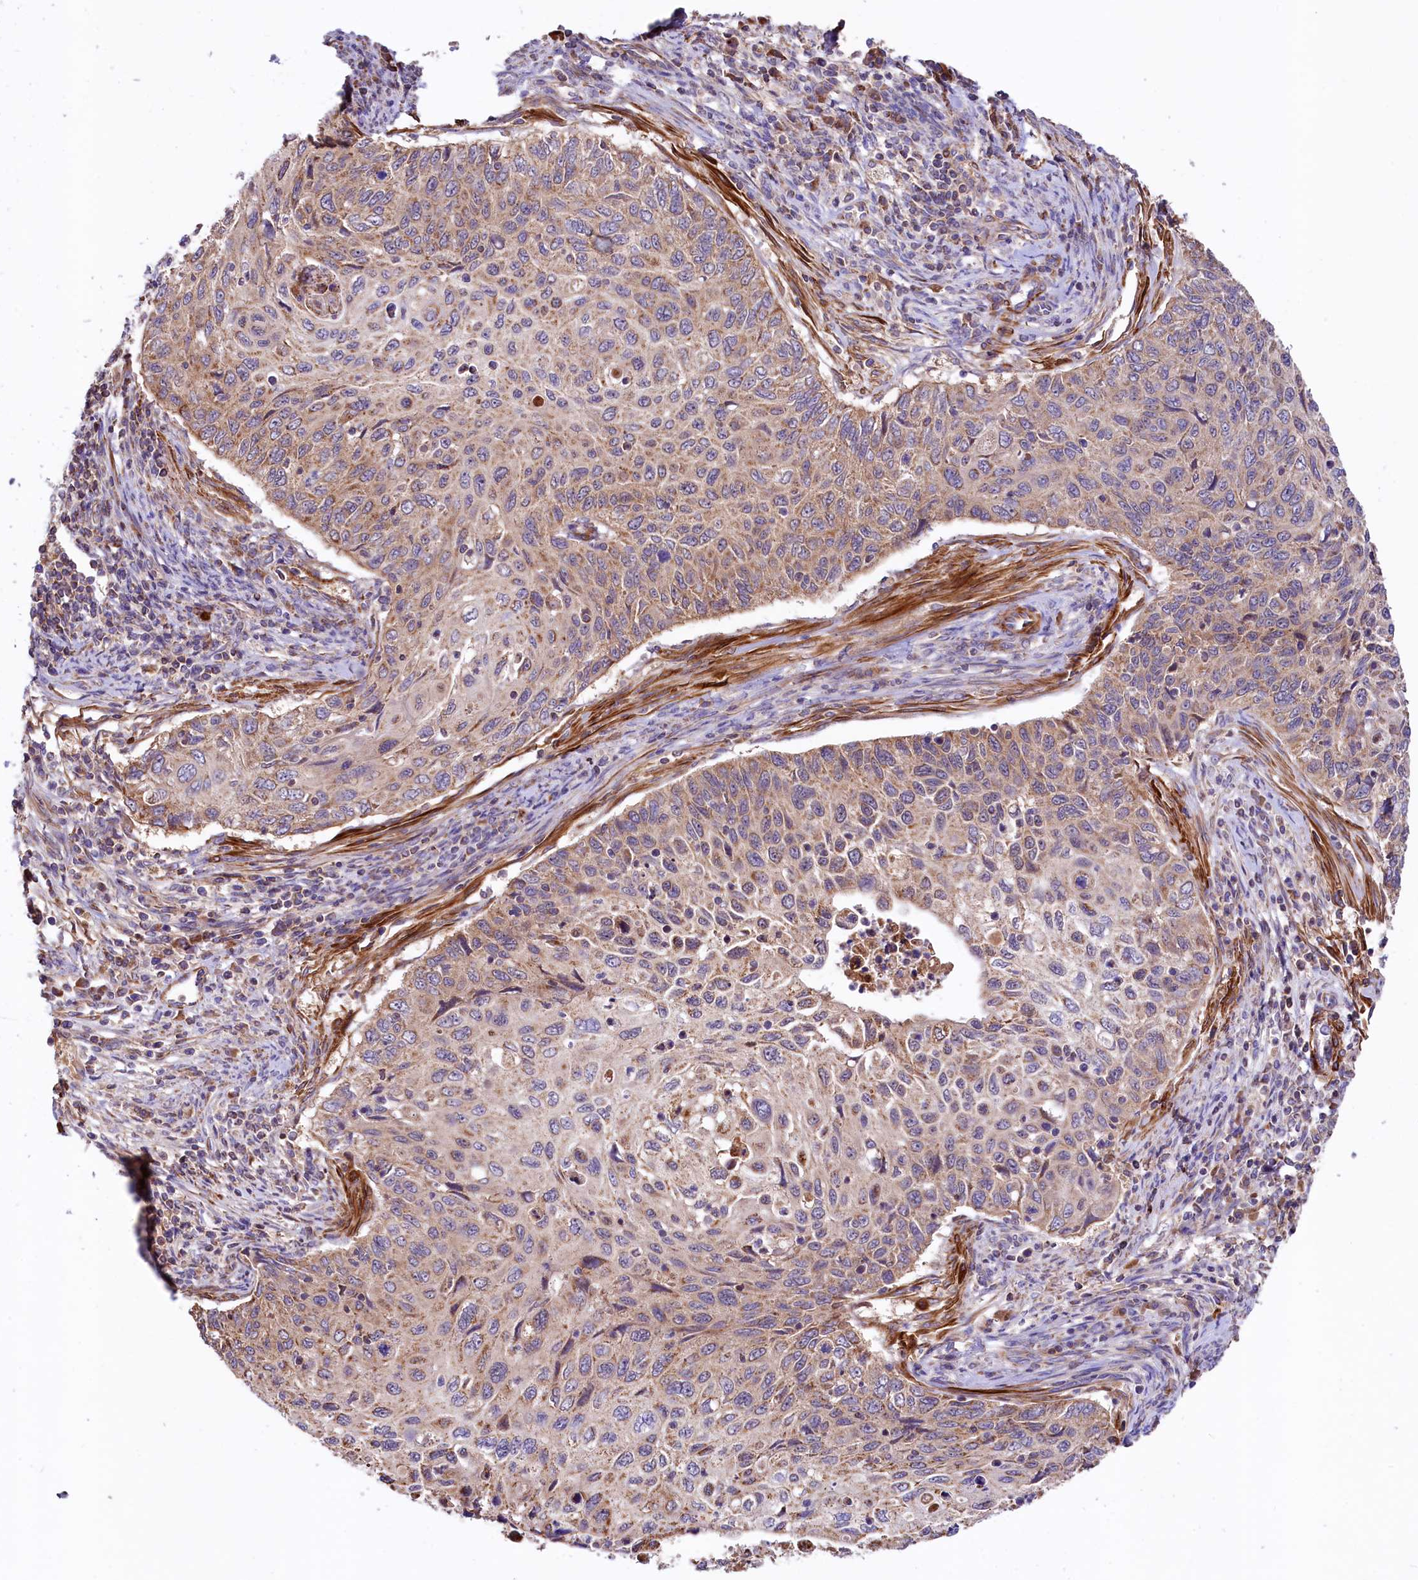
{"staining": {"intensity": "moderate", "quantity": "25%-75%", "location": "cytoplasmic/membranous"}, "tissue": "cervical cancer", "cell_type": "Tumor cells", "image_type": "cancer", "snomed": [{"axis": "morphology", "description": "Squamous cell carcinoma, NOS"}, {"axis": "topography", "description": "Cervix"}], "caption": "Immunohistochemical staining of cervical squamous cell carcinoma demonstrates moderate cytoplasmic/membranous protein positivity in about 25%-75% of tumor cells.", "gene": "CIAO3", "patient": {"sex": "female", "age": 70}}